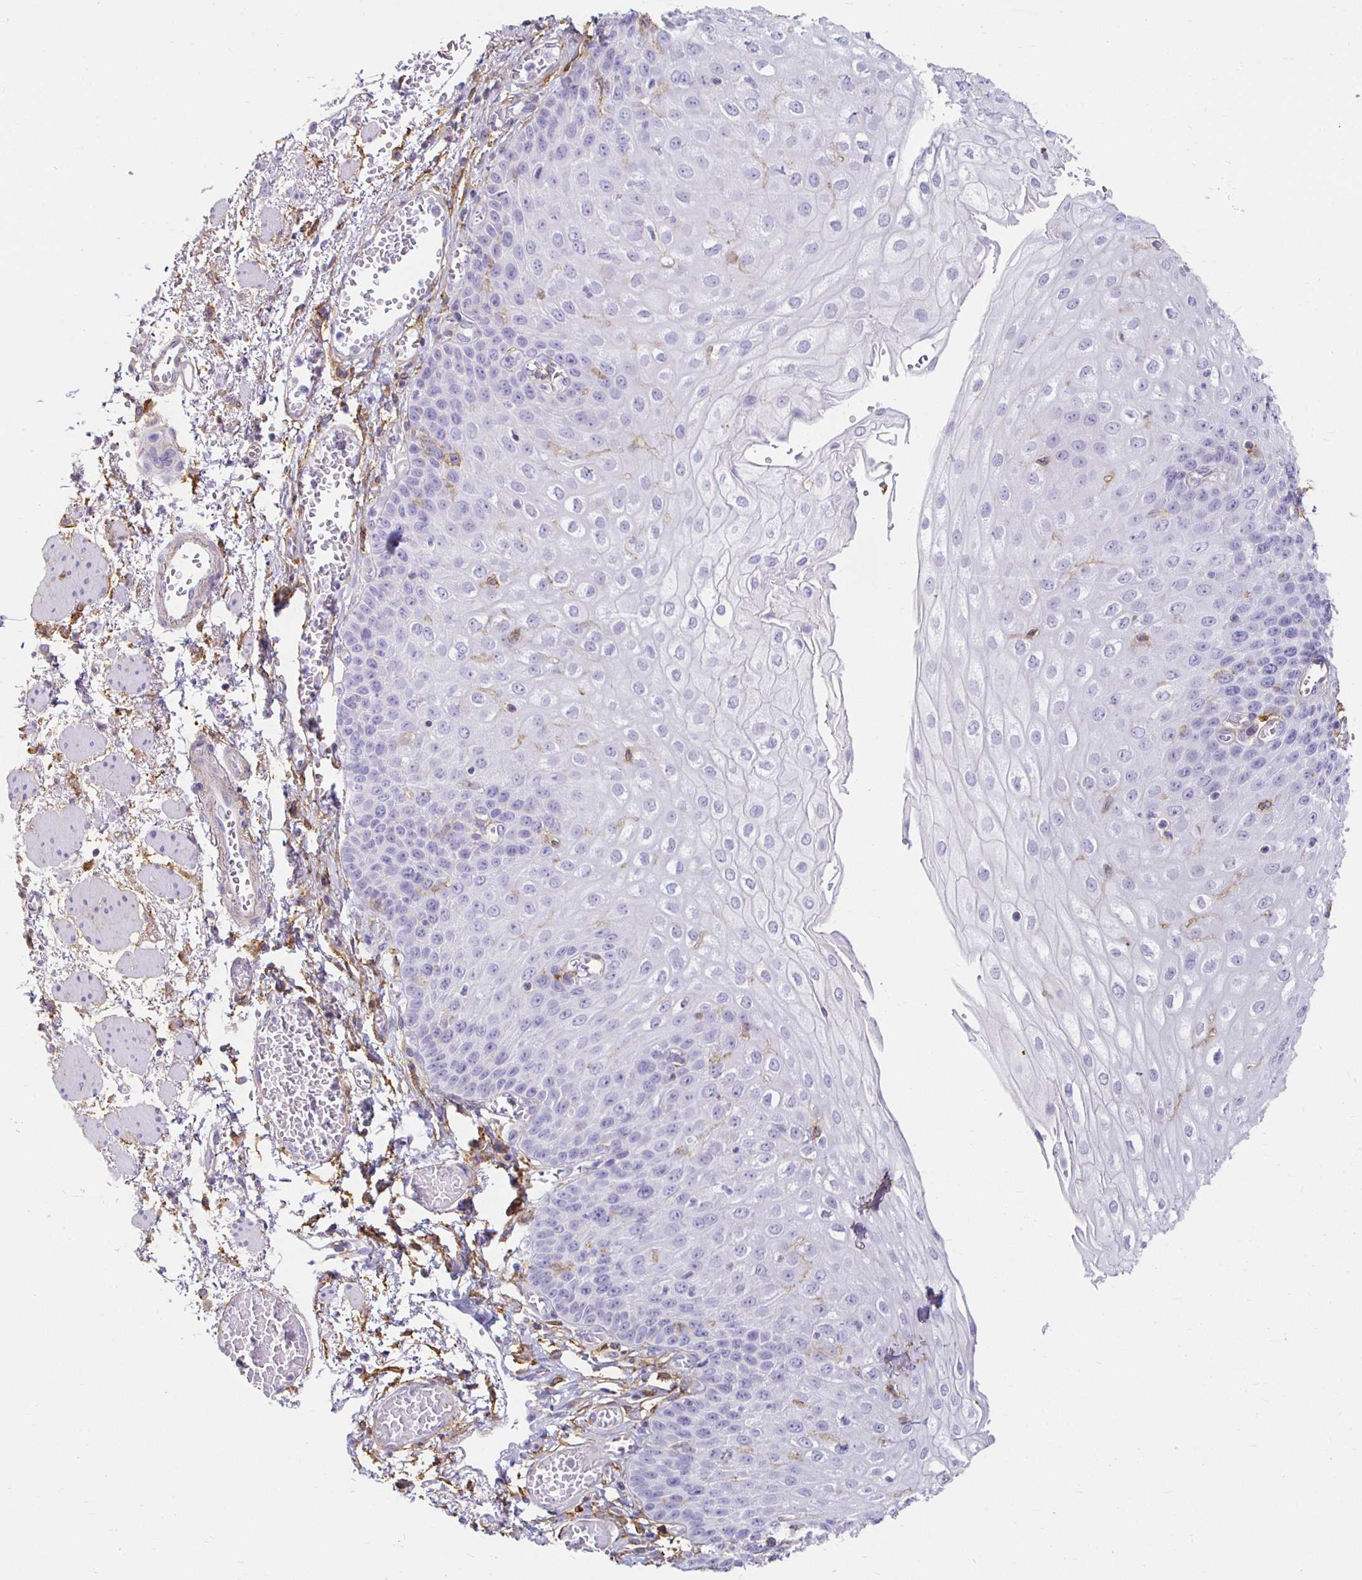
{"staining": {"intensity": "negative", "quantity": "none", "location": "none"}, "tissue": "esophagus", "cell_type": "Squamous epithelial cells", "image_type": "normal", "snomed": [{"axis": "morphology", "description": "Normal tissue, NOS"}, {"axis": "morphology", "description": "Adenocarcinoma, NOS"}, {"axis": "topography", "description": "Esophagus"}], "caption": "Protein analysis of unremarkable esophagus reveals no significant staining in squamous epithelial cells.", "gene": "TAS1R3", "patient": {"sex": "male", "age": 81}}